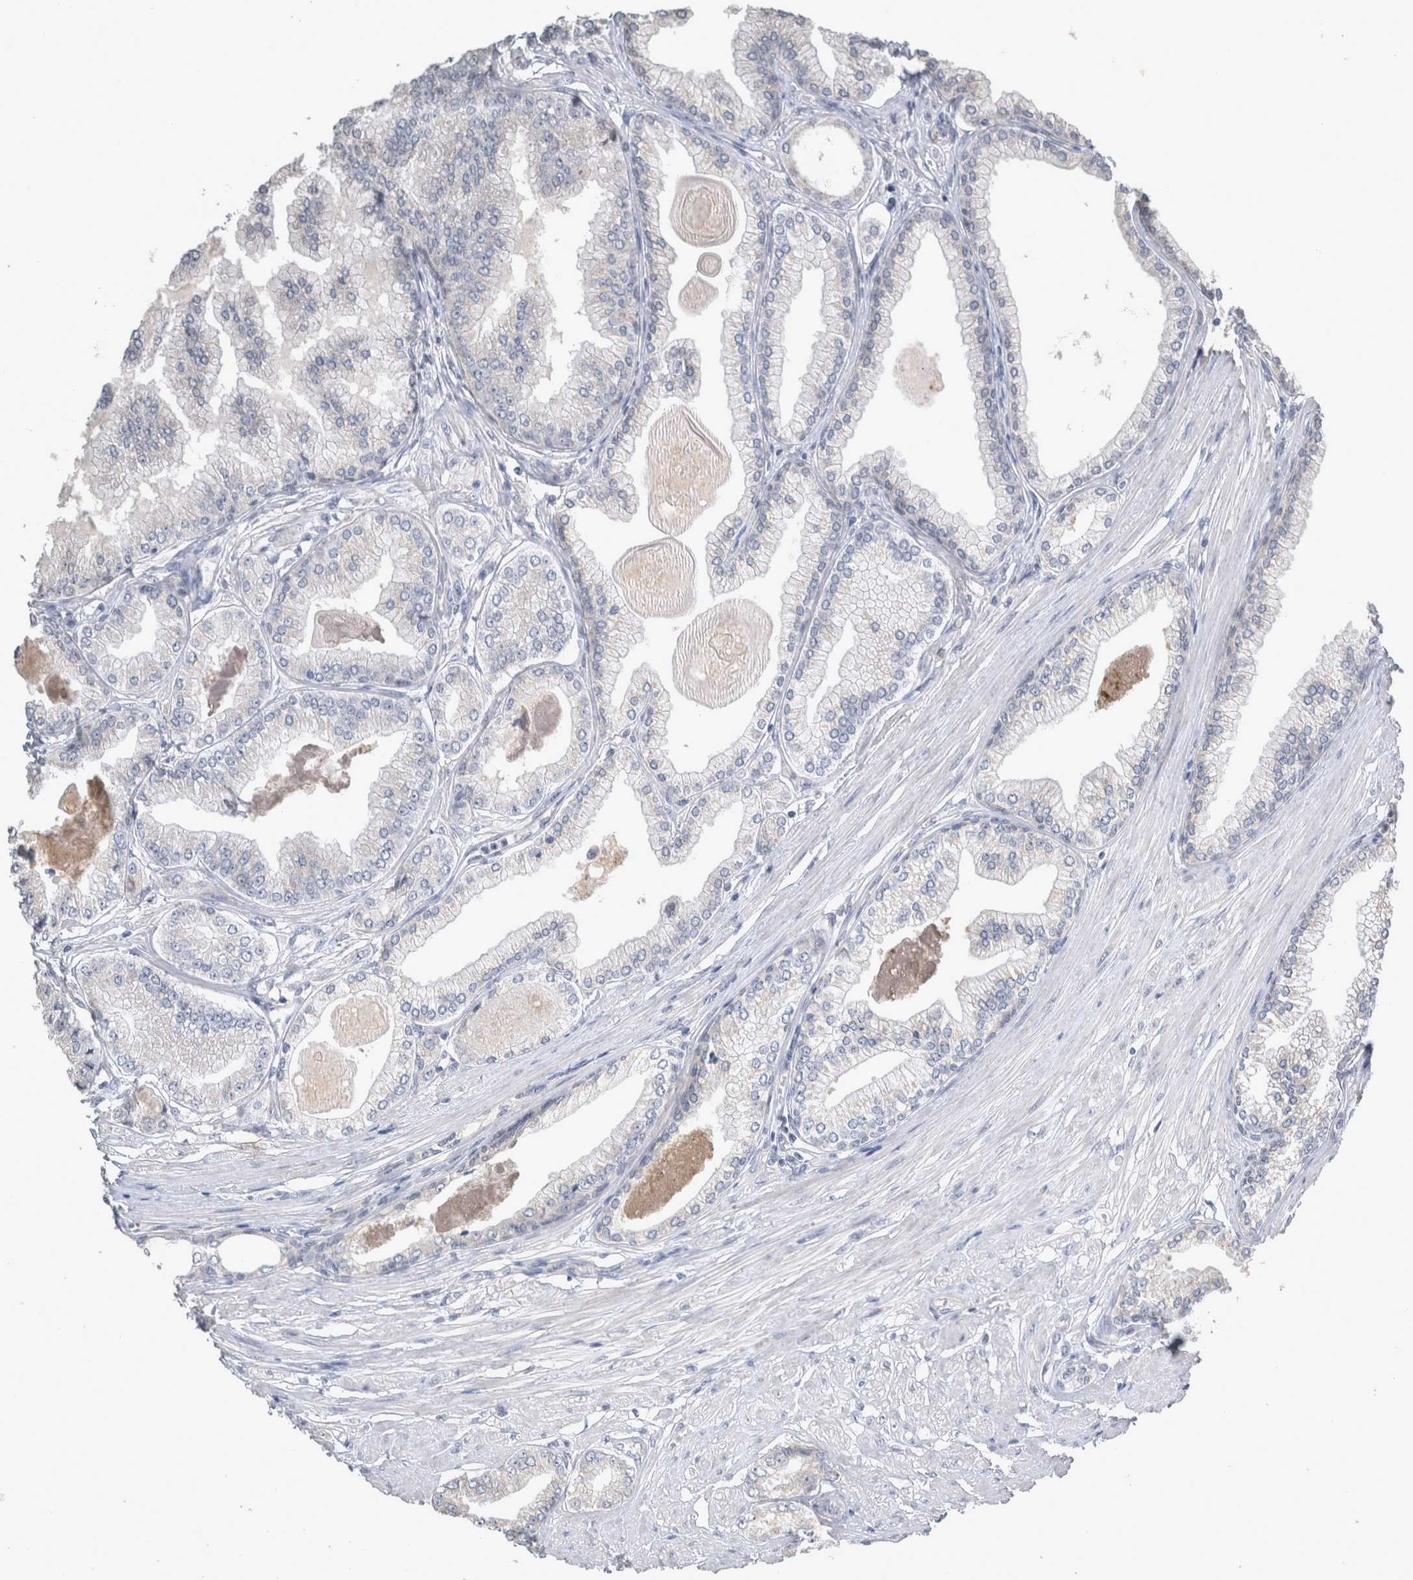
{"staining": {"intensity": "negative", "quantity": "none", "location": "none"}, "tissue": "prostate cancer", "cell_type": "Tumor cells", "image_type": "cancer", "snomed": [{"axis": "morphology", "description": "Adenocarcinoma, Low grade"}, {"axis": "topography", "description": "Prostate"}], "caption": "This photomicrograph is of prostate adenocarcinoma (low-grade) stained with IHC to label a protein in brown with the nuclei are counter-stained blue. There is no expression in tumor cells.", "gene": "SLC22A11", "patient": {"sex": "male", "age": 52}}